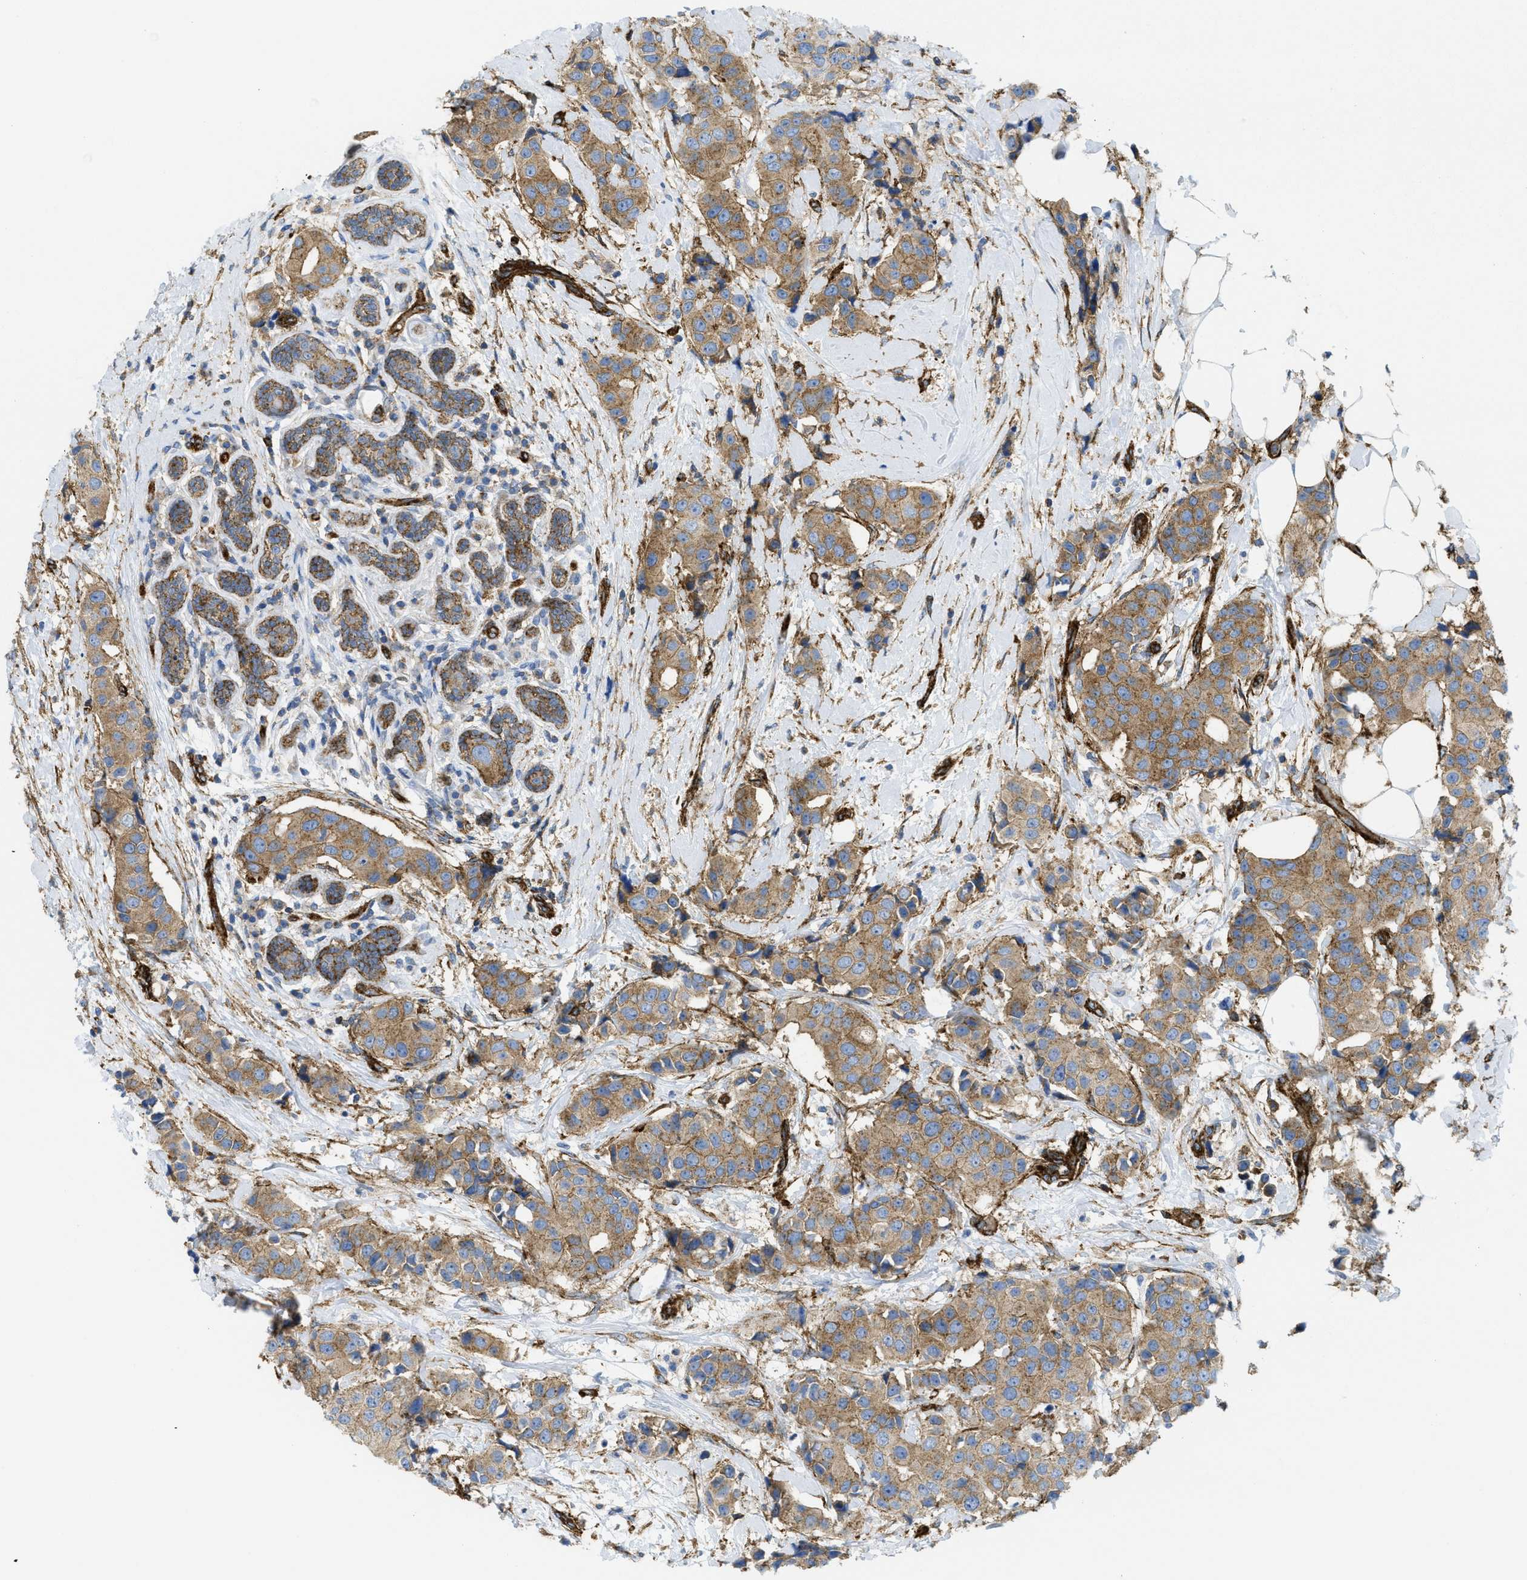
{"staining": {"intensity": "moderate", "quantity": ">75%", "location": "cytoplasmic/membranous"}, "tissue": "breast cancer", "cell_type": "Tumor cells", "image_type": "cancer", "snomed": [{"axis": "morphology", "description": "Normal tissue, NOS"}, {"axis": "morphology", "description": "Duct carcinoma"}, {"axis": "topography", "description": "Breast"}], "caption": "Brown immunohistochemical staining in human breast cancer (infiltrating ductal carcinoma) exhibits moderate cytoplasmic/membranous positivity in about >75% of tumor cells.", "gene": "HIP1", "patient": {"sex": "female", "age": 39}}